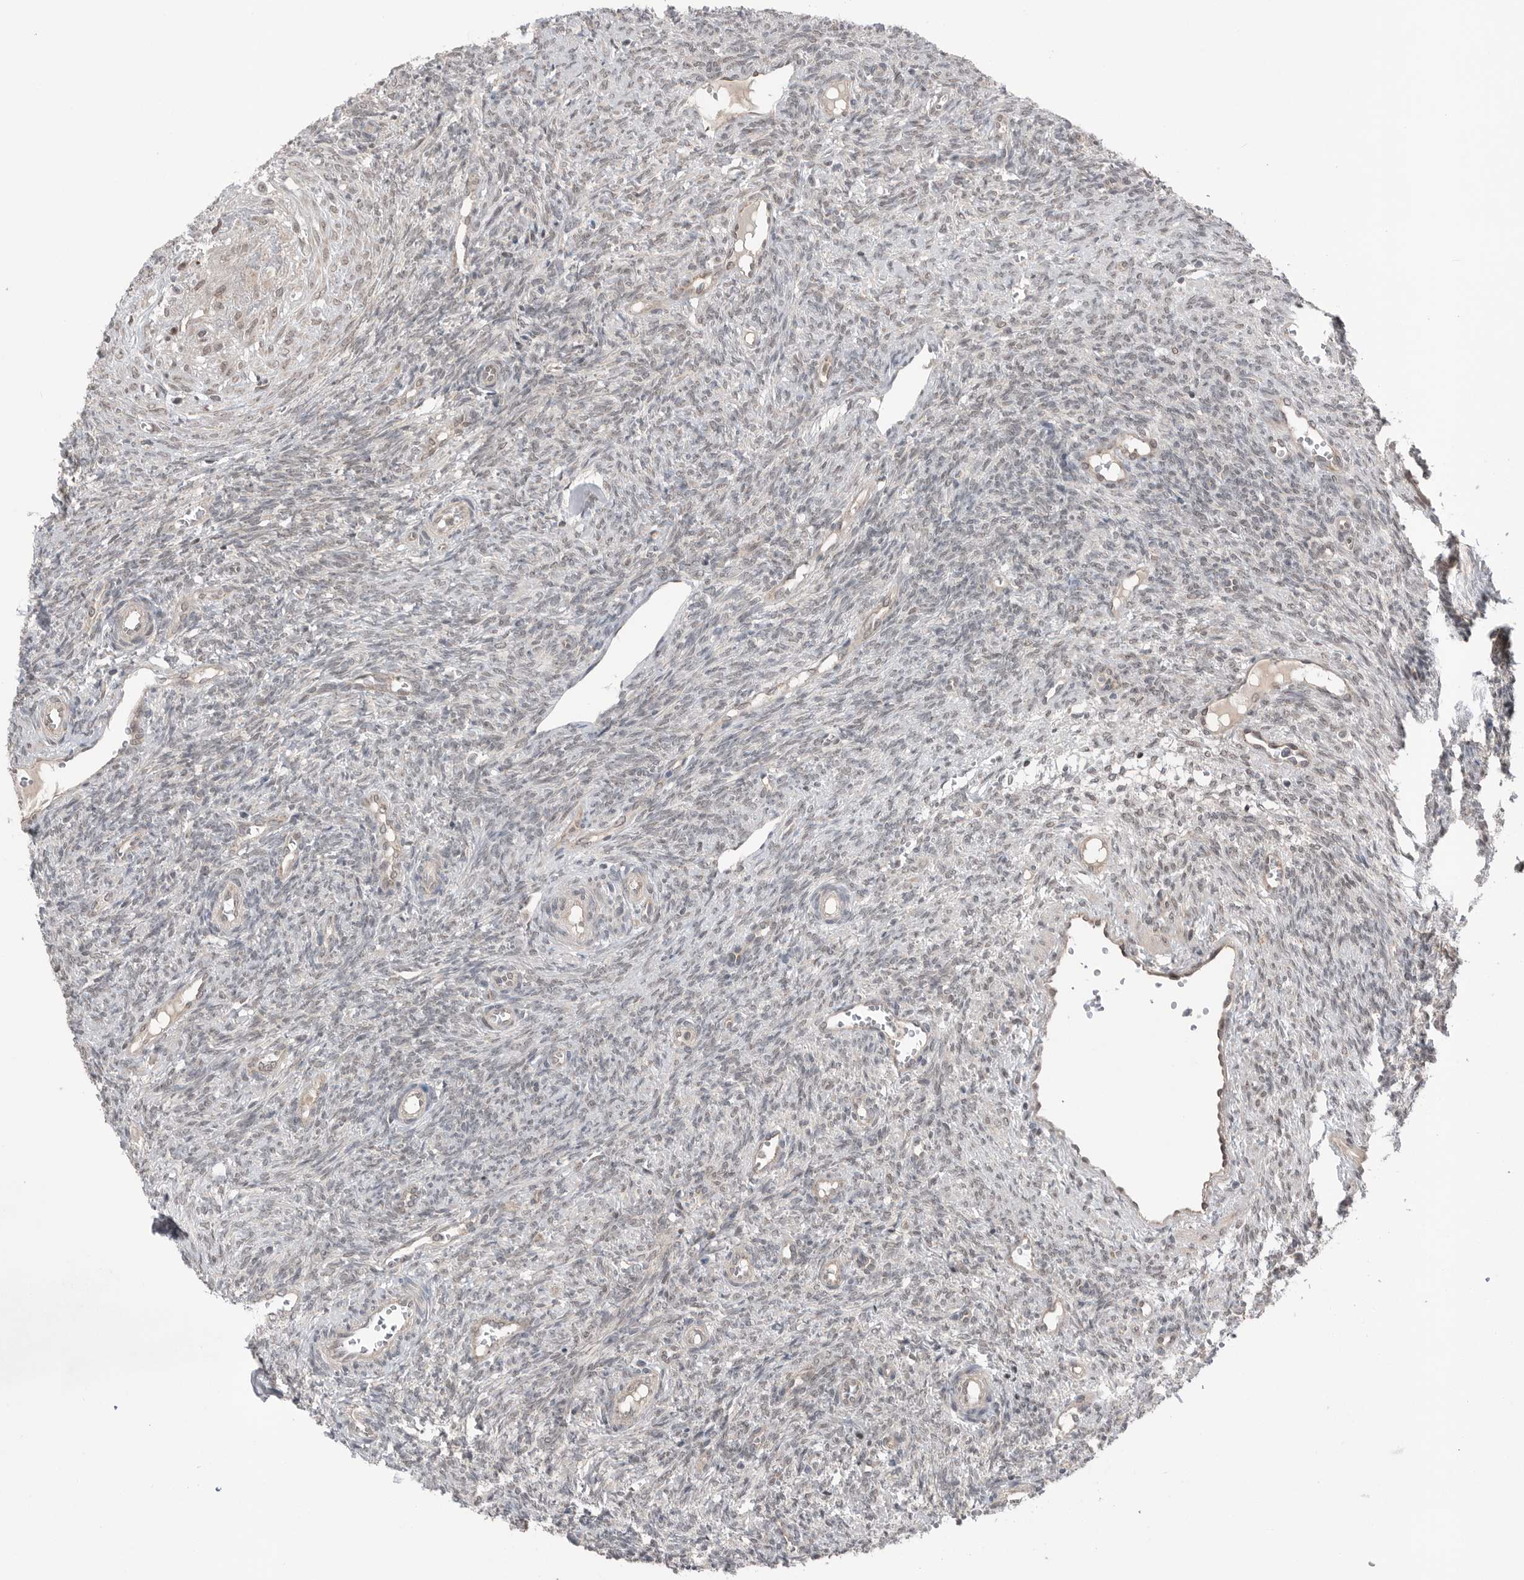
{"staining": {"intensity": "weak", "quantity": ">75%", "location": "cytoplasmic/membranous"}, "tissue": "ovary", "cell_type": "Follicle cells", "image_type": "normal", "snomed": [{"axis": "morphology", "description": "Normal tissue, NOS"}, {"axis": "topography", "description": "Ovary"}], "caption": "An immunohistochemistry (IHC) image of unremarkable tissue is shown. Protein staining in brown highlights weak cytoplasmic/membranous positivity in ovary within follicle cells.", "gene": "NTAQ1", "patient": {"sex": "female", "age": 41}}